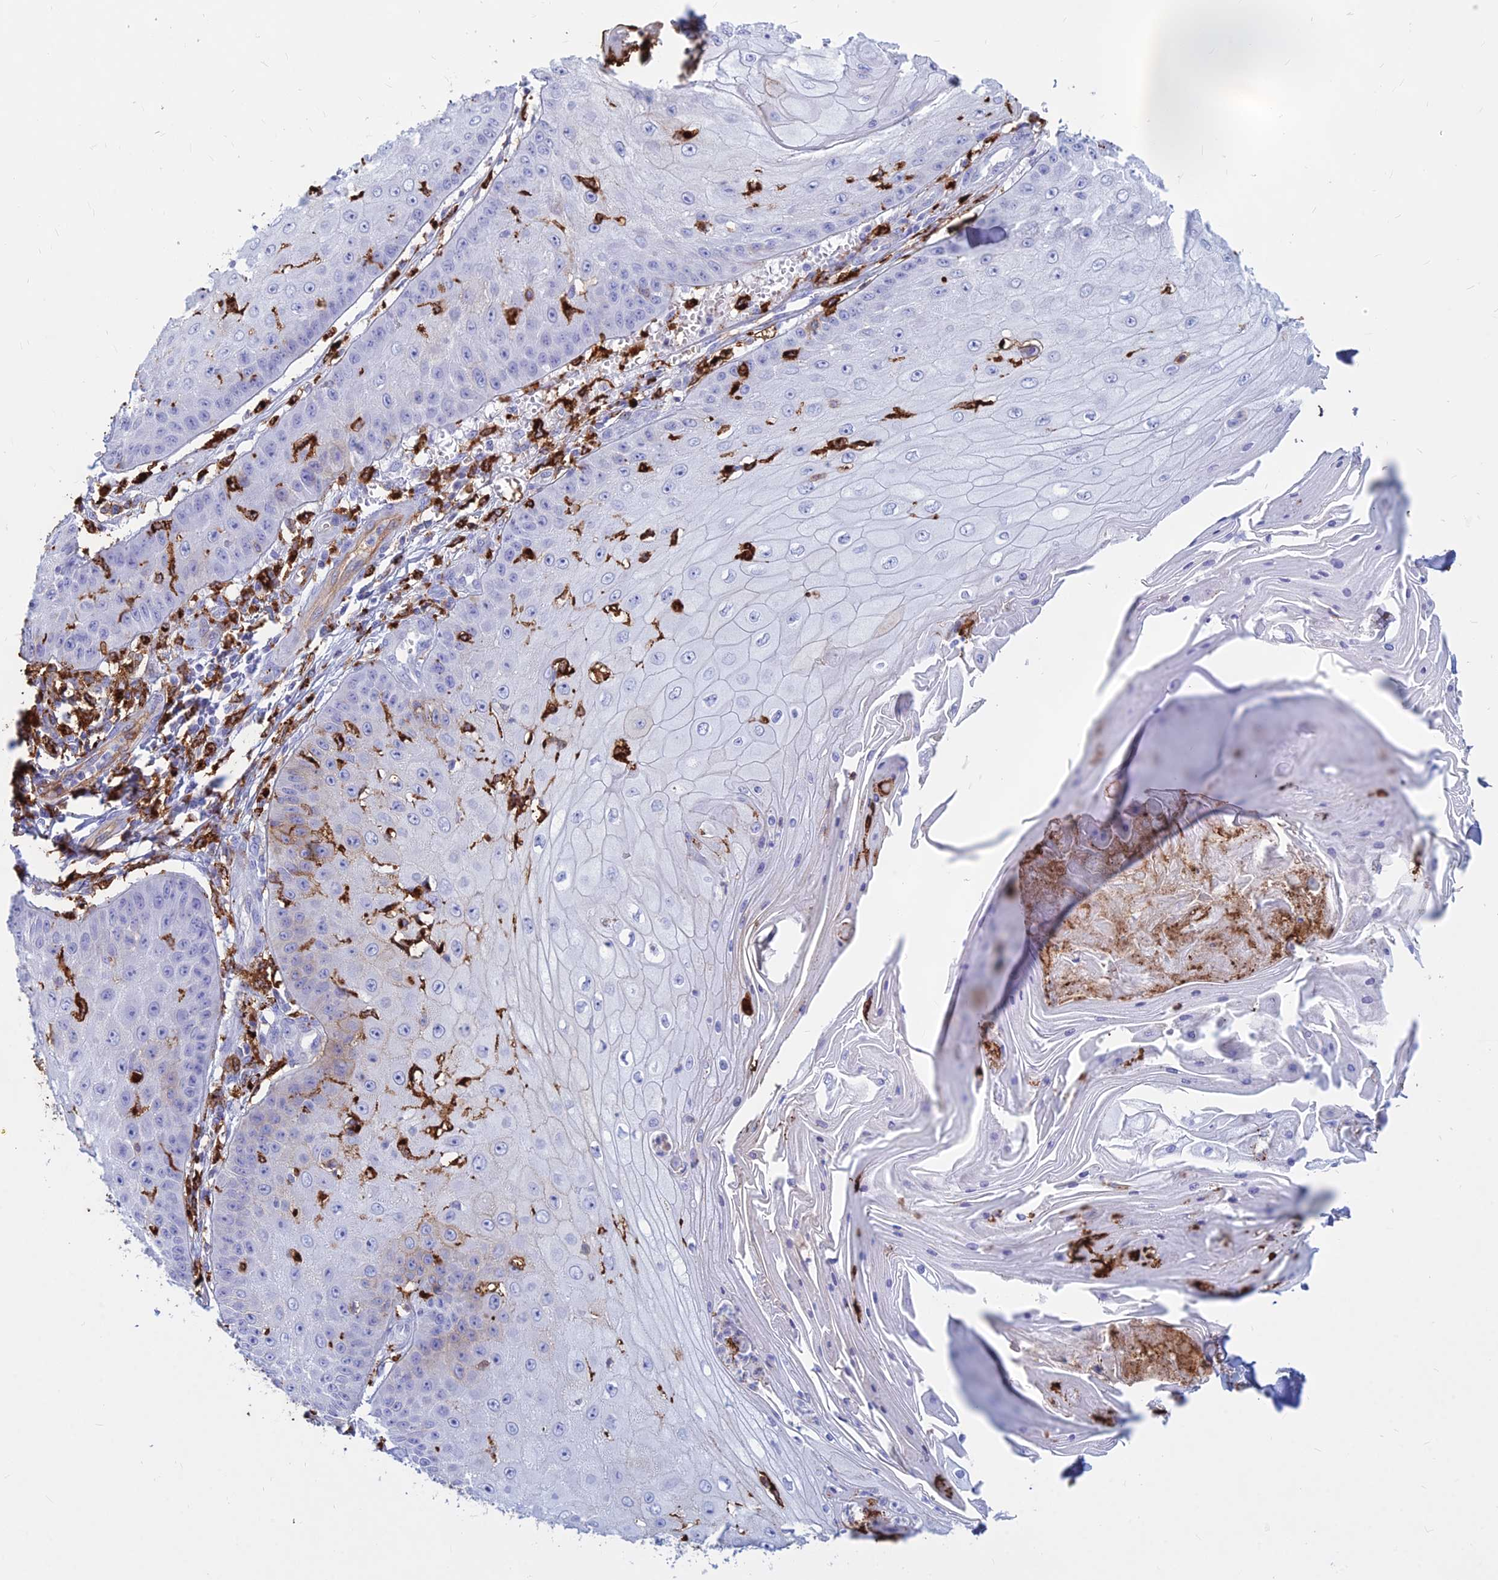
{"staining": {"intensity": "negative", "quantity": "none", "location": "none"}, "tissue": "skin cancer", "cell_type": "Tumor cells", "image_type": "cancer", "snomed": [{"axis": "morphology", "description": "Squamous cell carcinoma, NOS"}, {"axis": "topography", "description": "Skin"}], "caption": "The IHC micrograph has no significant expression in tumor cells of skin cancer (squamous cell carcinoma) tissue.", "gene": "HLA-DRB1", "patient": {"sex": "male", "age": 70}}